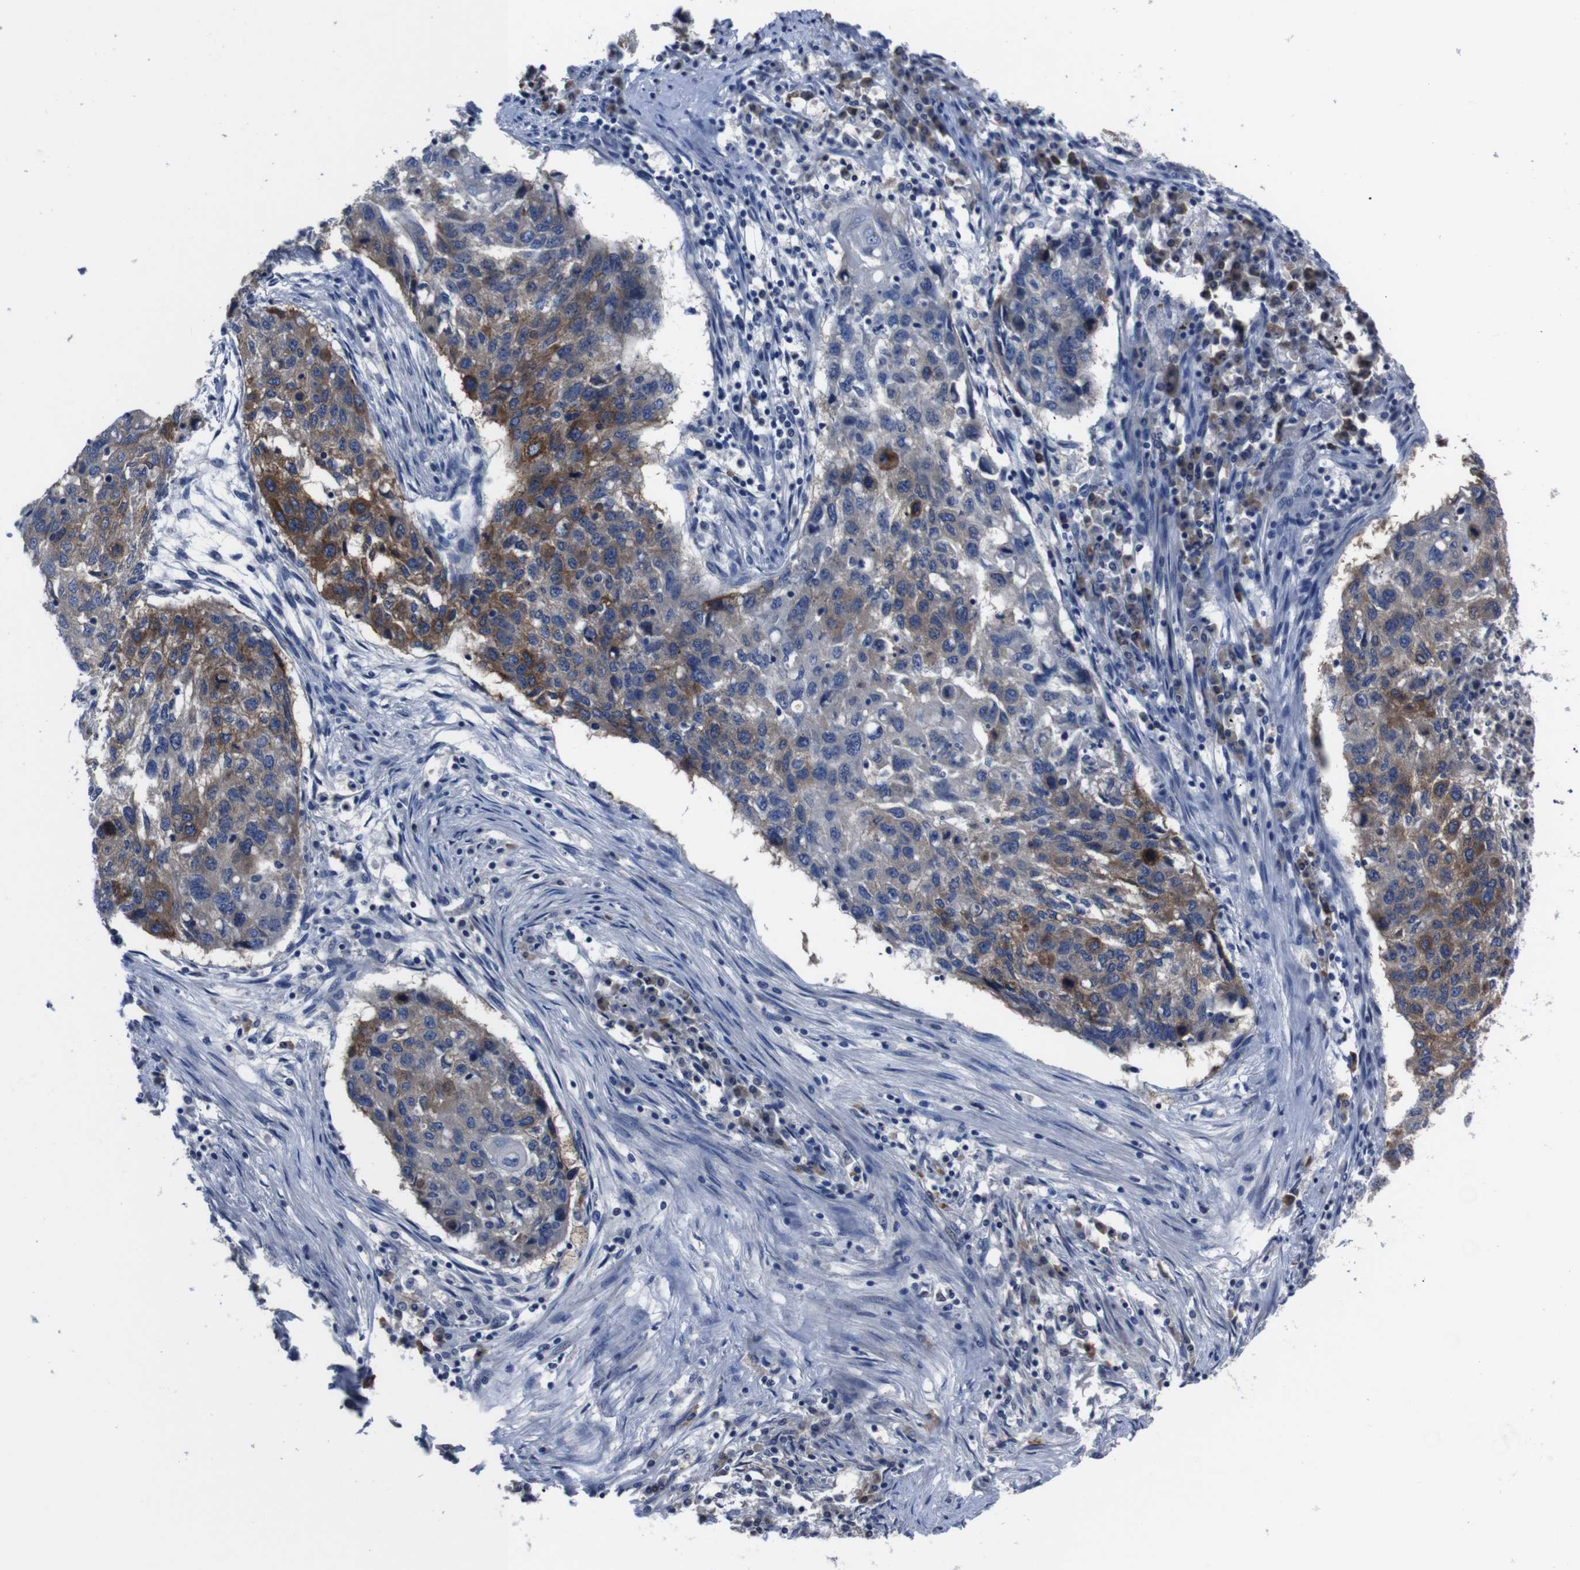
{"staining": {"intensity": "moderate", "quantity": "25%-75%", "location": "cytoplasmic/membranous"}, "tissue": "lung cancer", "cell_type": "Tumor cells", "image_type": "cancer", "snomed": [{"axis": "morphology", "description": "Squamous cell carcinoma, NOS"}, {"axis": "topography", "description": "Lung"}], "caption": "Immunohistochemistry image of lung squamous cell carcinoma stained for a protein (brown), which demonstrates medium levels of moderate cytoplasmic/membranous staining in about 25%-75% of tumor cells.", "gene": "SEMA4B", "patient": {"sex": "female", "age": 63}}